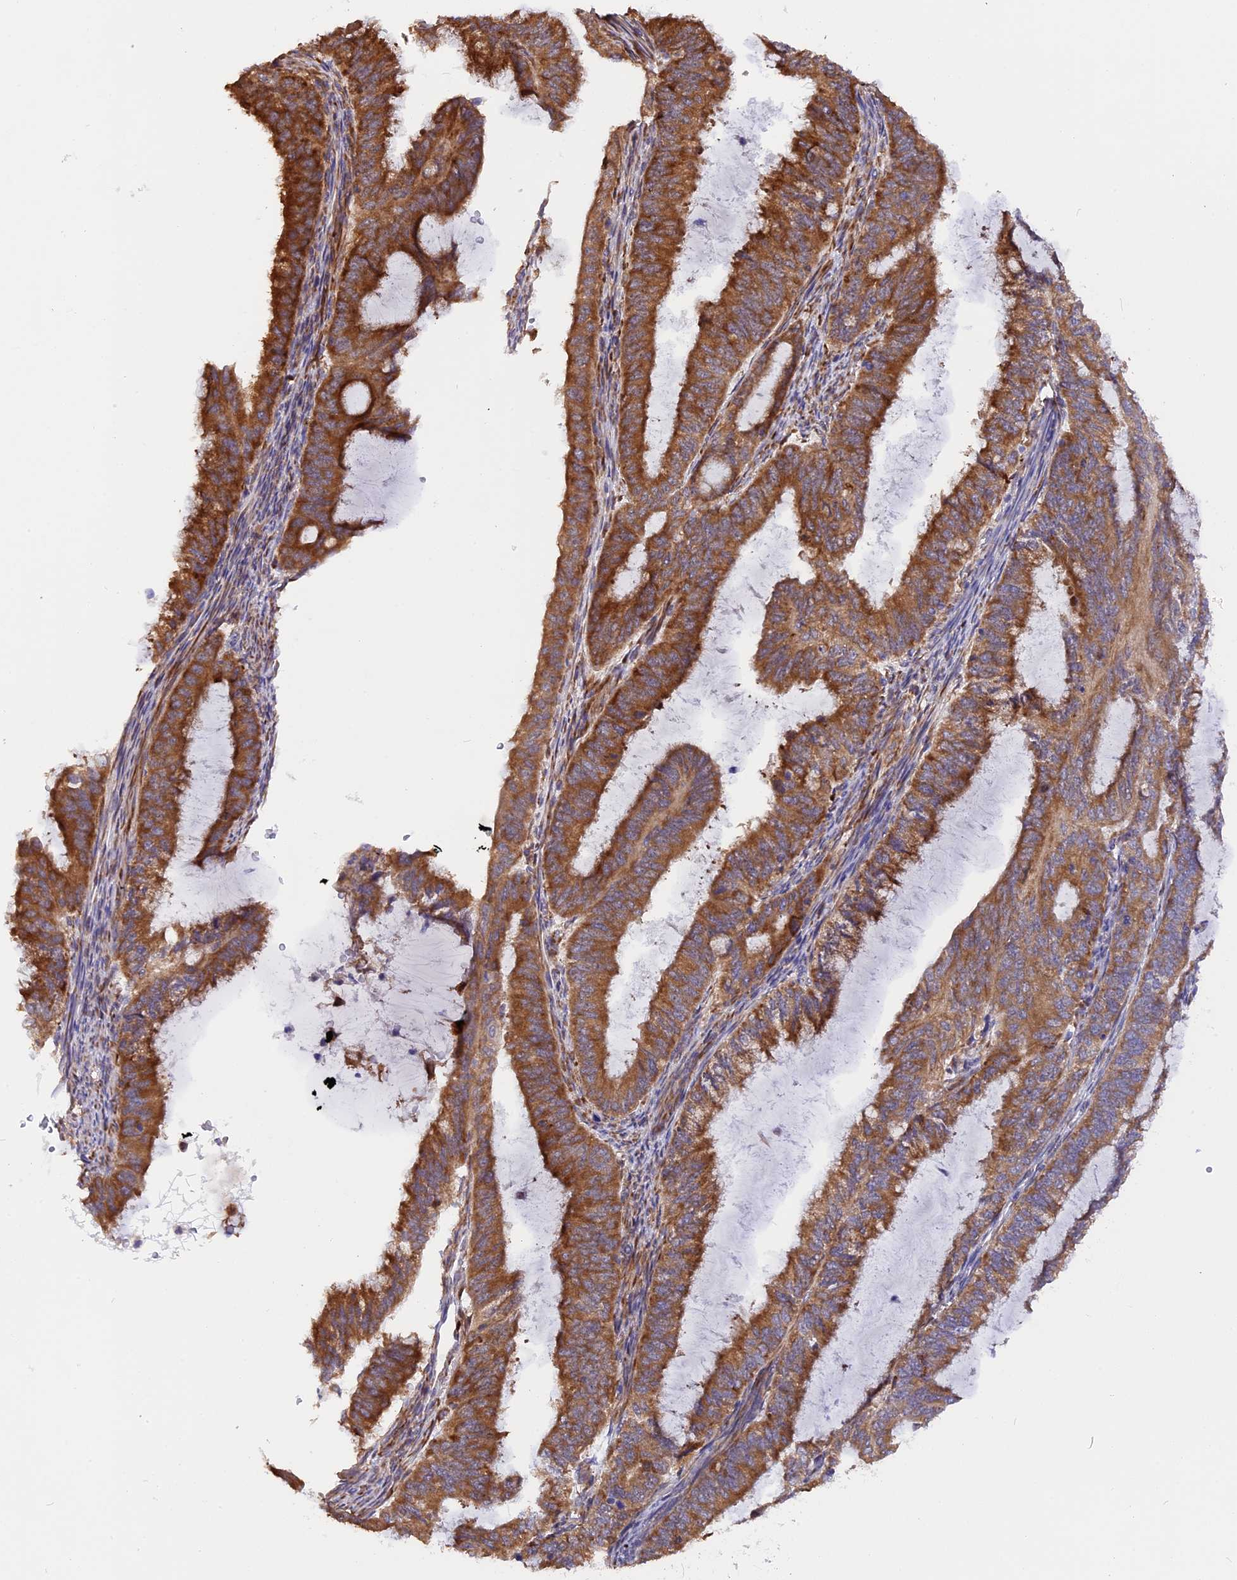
{"staining": {"intensity": "strong", "quantity": ">75%", "location": "cytoplasmic/membranous"}, "tissue": "endometrial cancer", "cell_type": "Tumor cells", "image_type": "cancer", "snomed": [{"axis": "morphology", "description": "Adenocarcinoma, NOS"}, {"axis": "topography", "description": "Endometrium"}], "caption": "This micrograph exhibits endometrial cancer (adenocarcinoma) stained with IHC to label a protein in brown. The cytoplasmic/membranous of tumor cells show strong positivity for the protein. Nuclei are counter-stained blue.", "gene": "GNPTAB", "patient": {"sex": "female", "age": 51}}